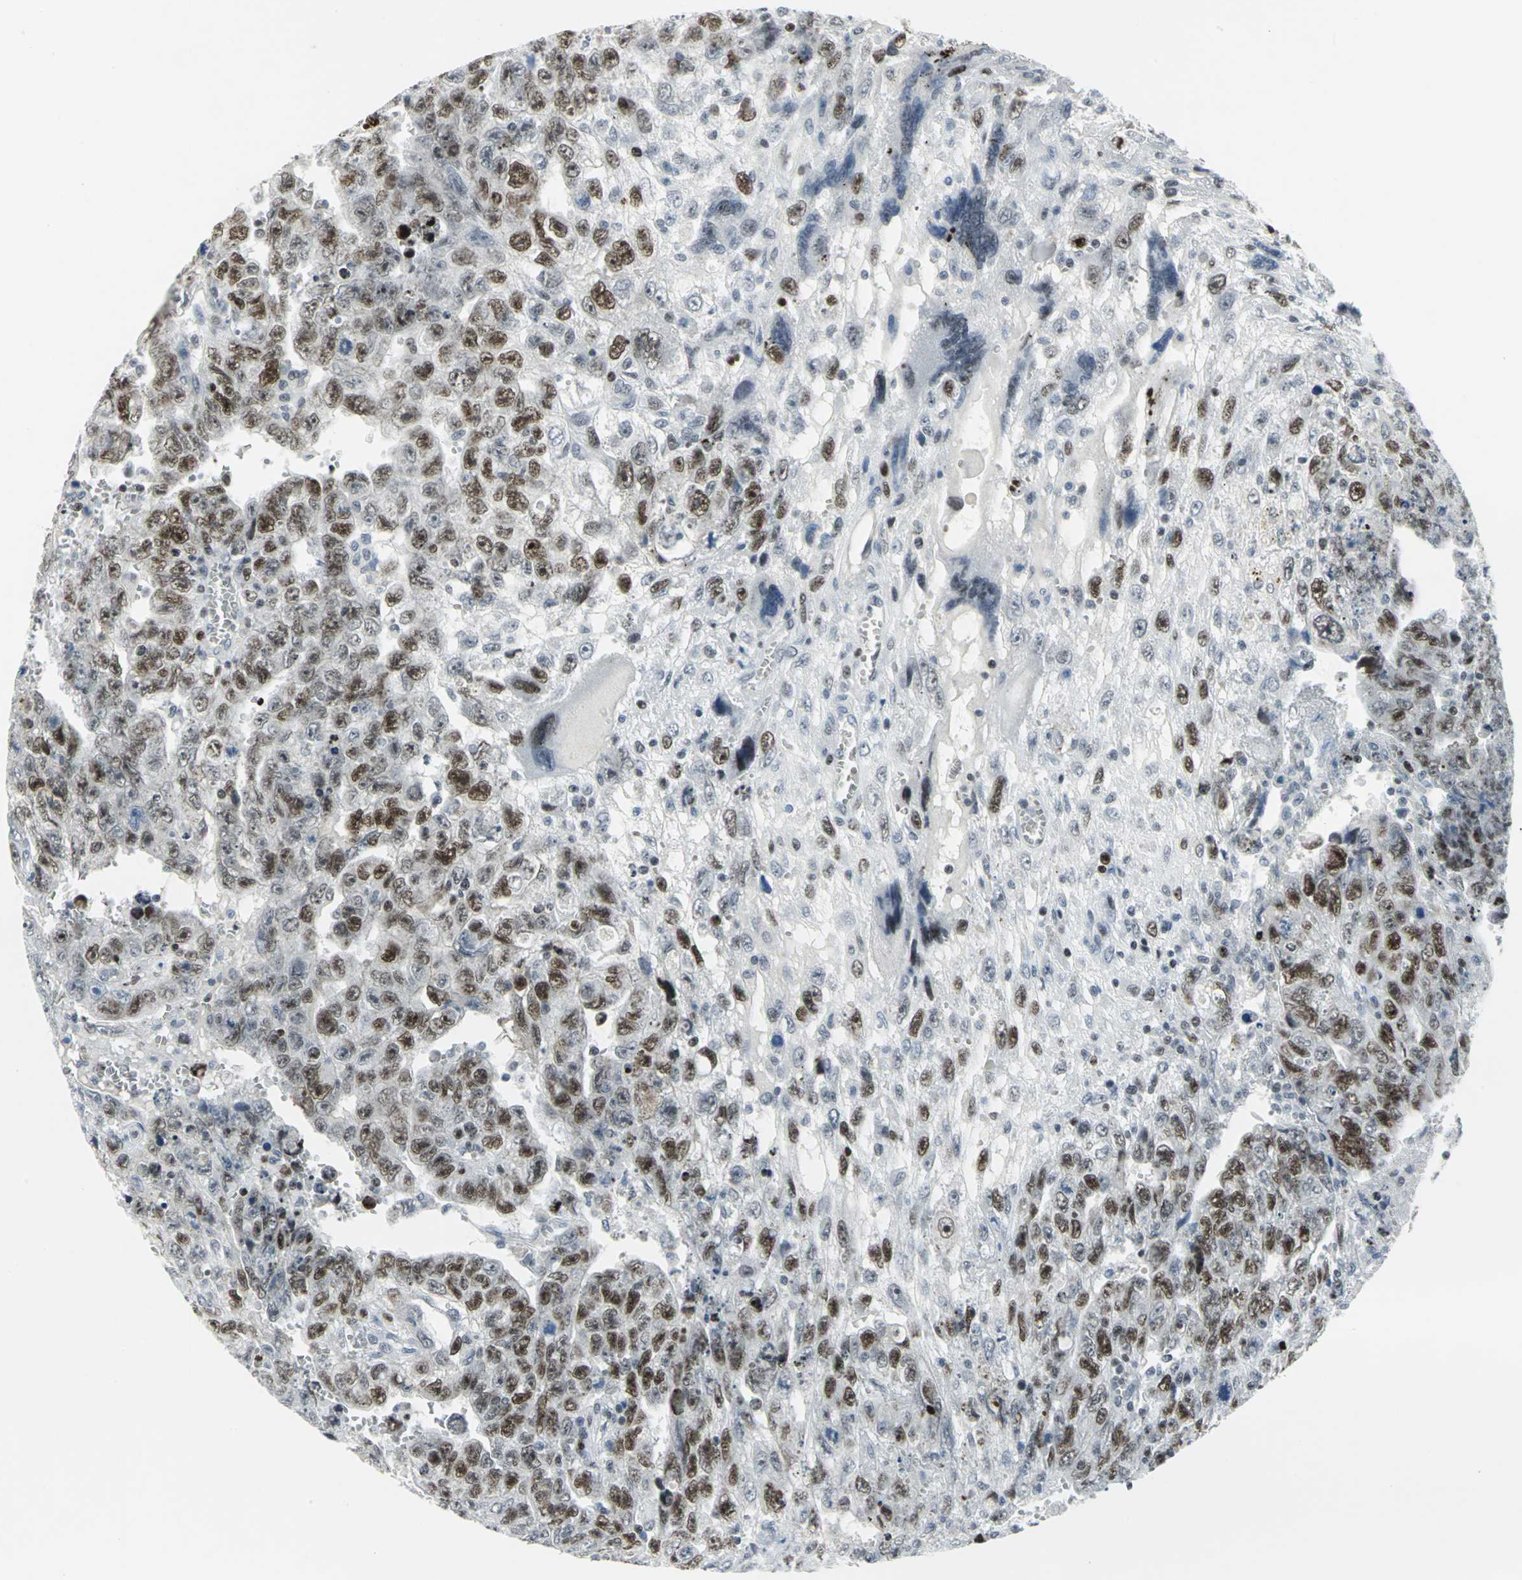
{"staining": {"intensity": "moderate", "quantity": "25%-75%", "location": "nuclear"}, "tissue": "testis cancer", "cell_type": "Tumor cells", "image_type": "cancer", "snomed": [{"axis": "morphology", "description": "Carcinoma, Embryonal, NOS"}, {"axis": "topography", "description": "Testis"}], "caption": "IHC (DAB (3,3'-diaminobenzidine)) staining of human embryonal carcinoma (testis) demonstrates moderate nuclear protein staining in about 25%-75% of tumor cells.", "gene": "RPA1", "patient": {"sex": "male", "age": 28}}